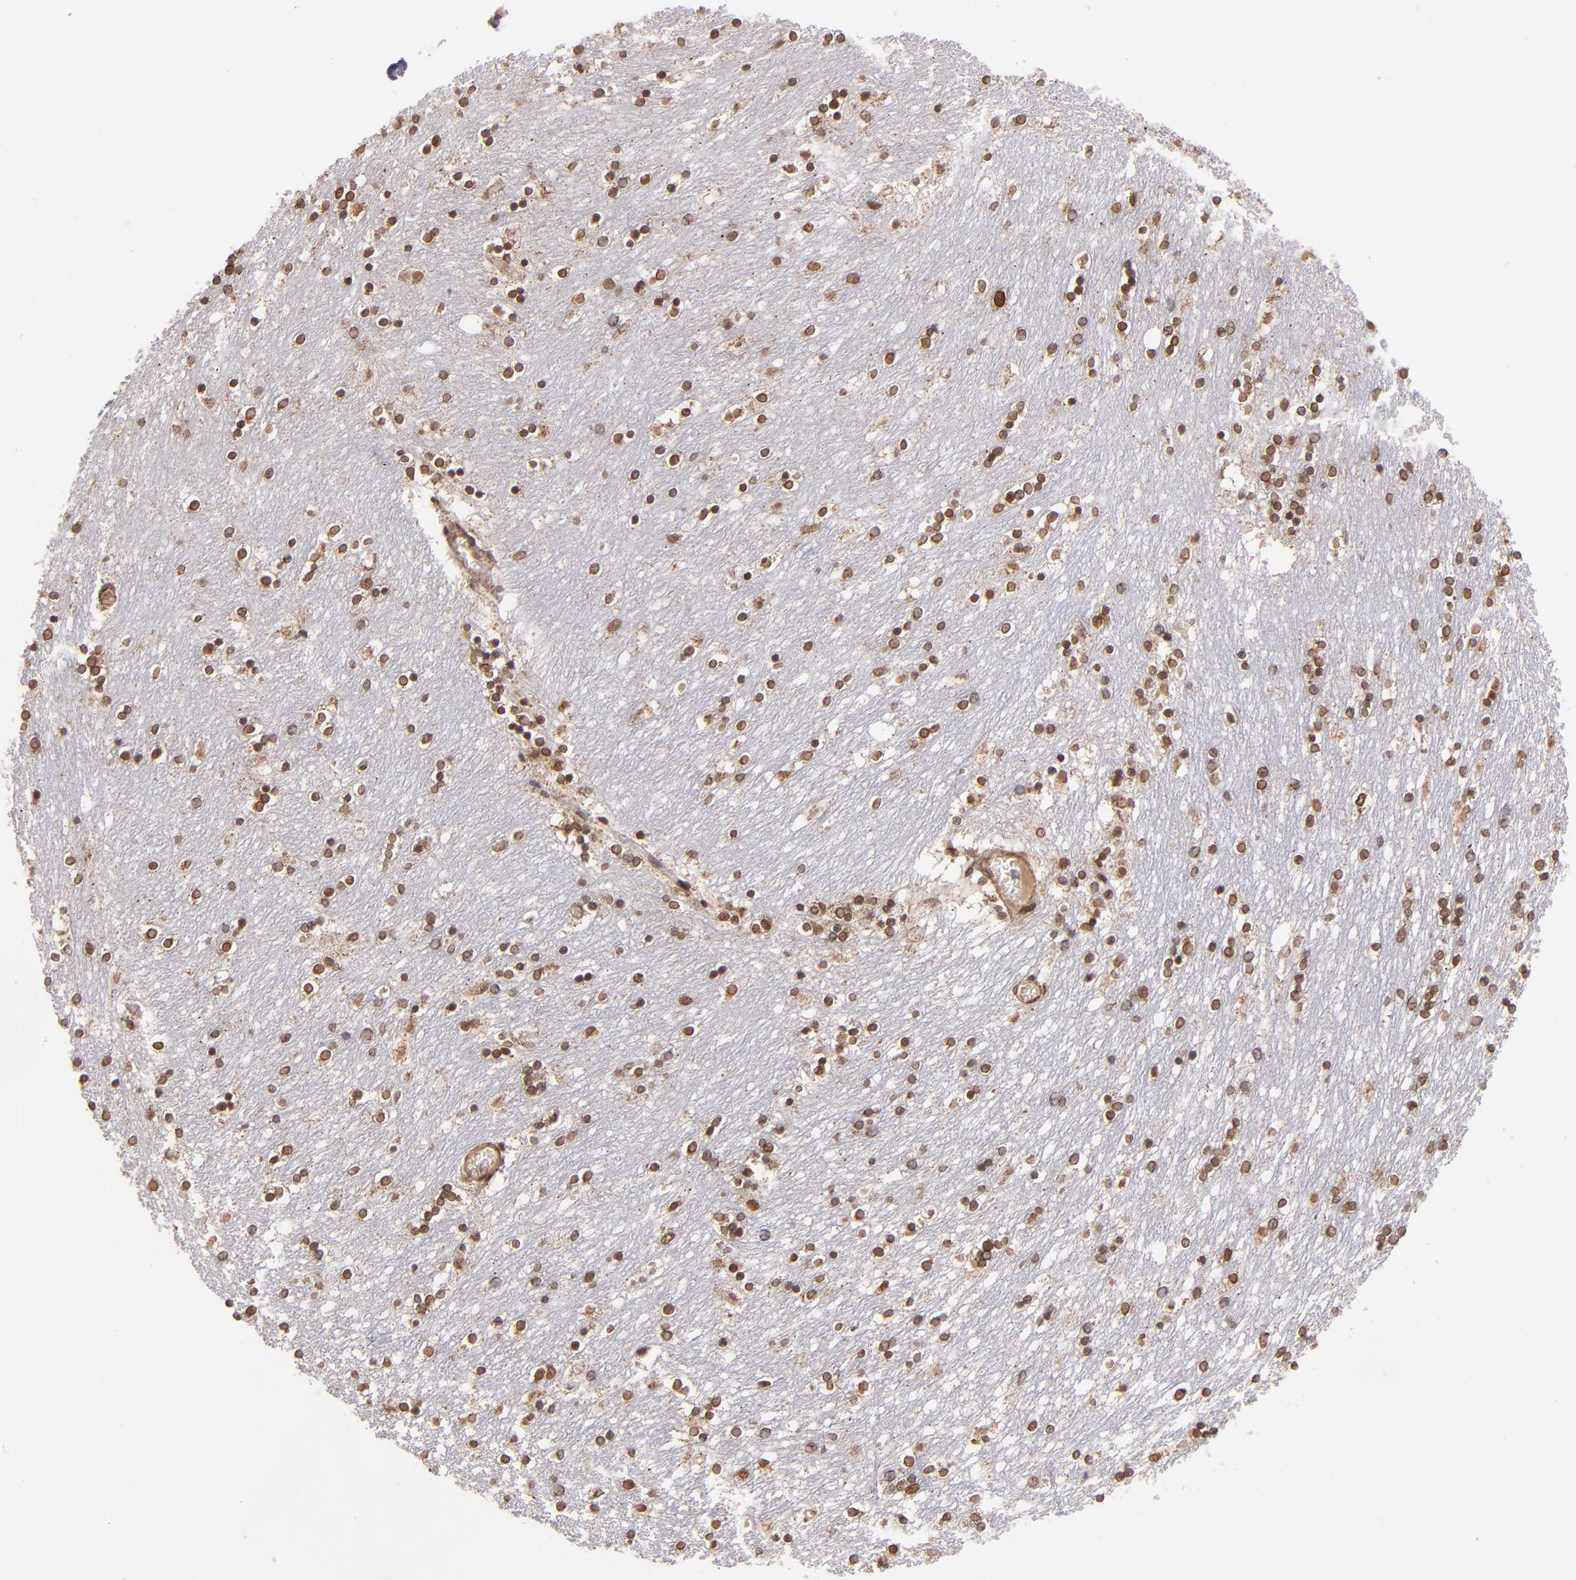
{"staining": {"intensity": "moderate", "quantity": ">75%", "location": "nuclear"}, "tissue": "caudate", "cell_type": "Glial cells", "image_type": "normal", "snomed": [{"axis": "morphology", "description": "Normal tissue, NOS"}, {"axis": "topography", "description": "Lateral ventricle wall"}], "caption": "This histopathology image demonstrates immunohistochemistry (IHC) staining of normal caudate, with medium moderate nuclear positivity in about >75% of glial cells.", "gene": "TOP1MT", "patient": {"sex": "female", "age": 54}}